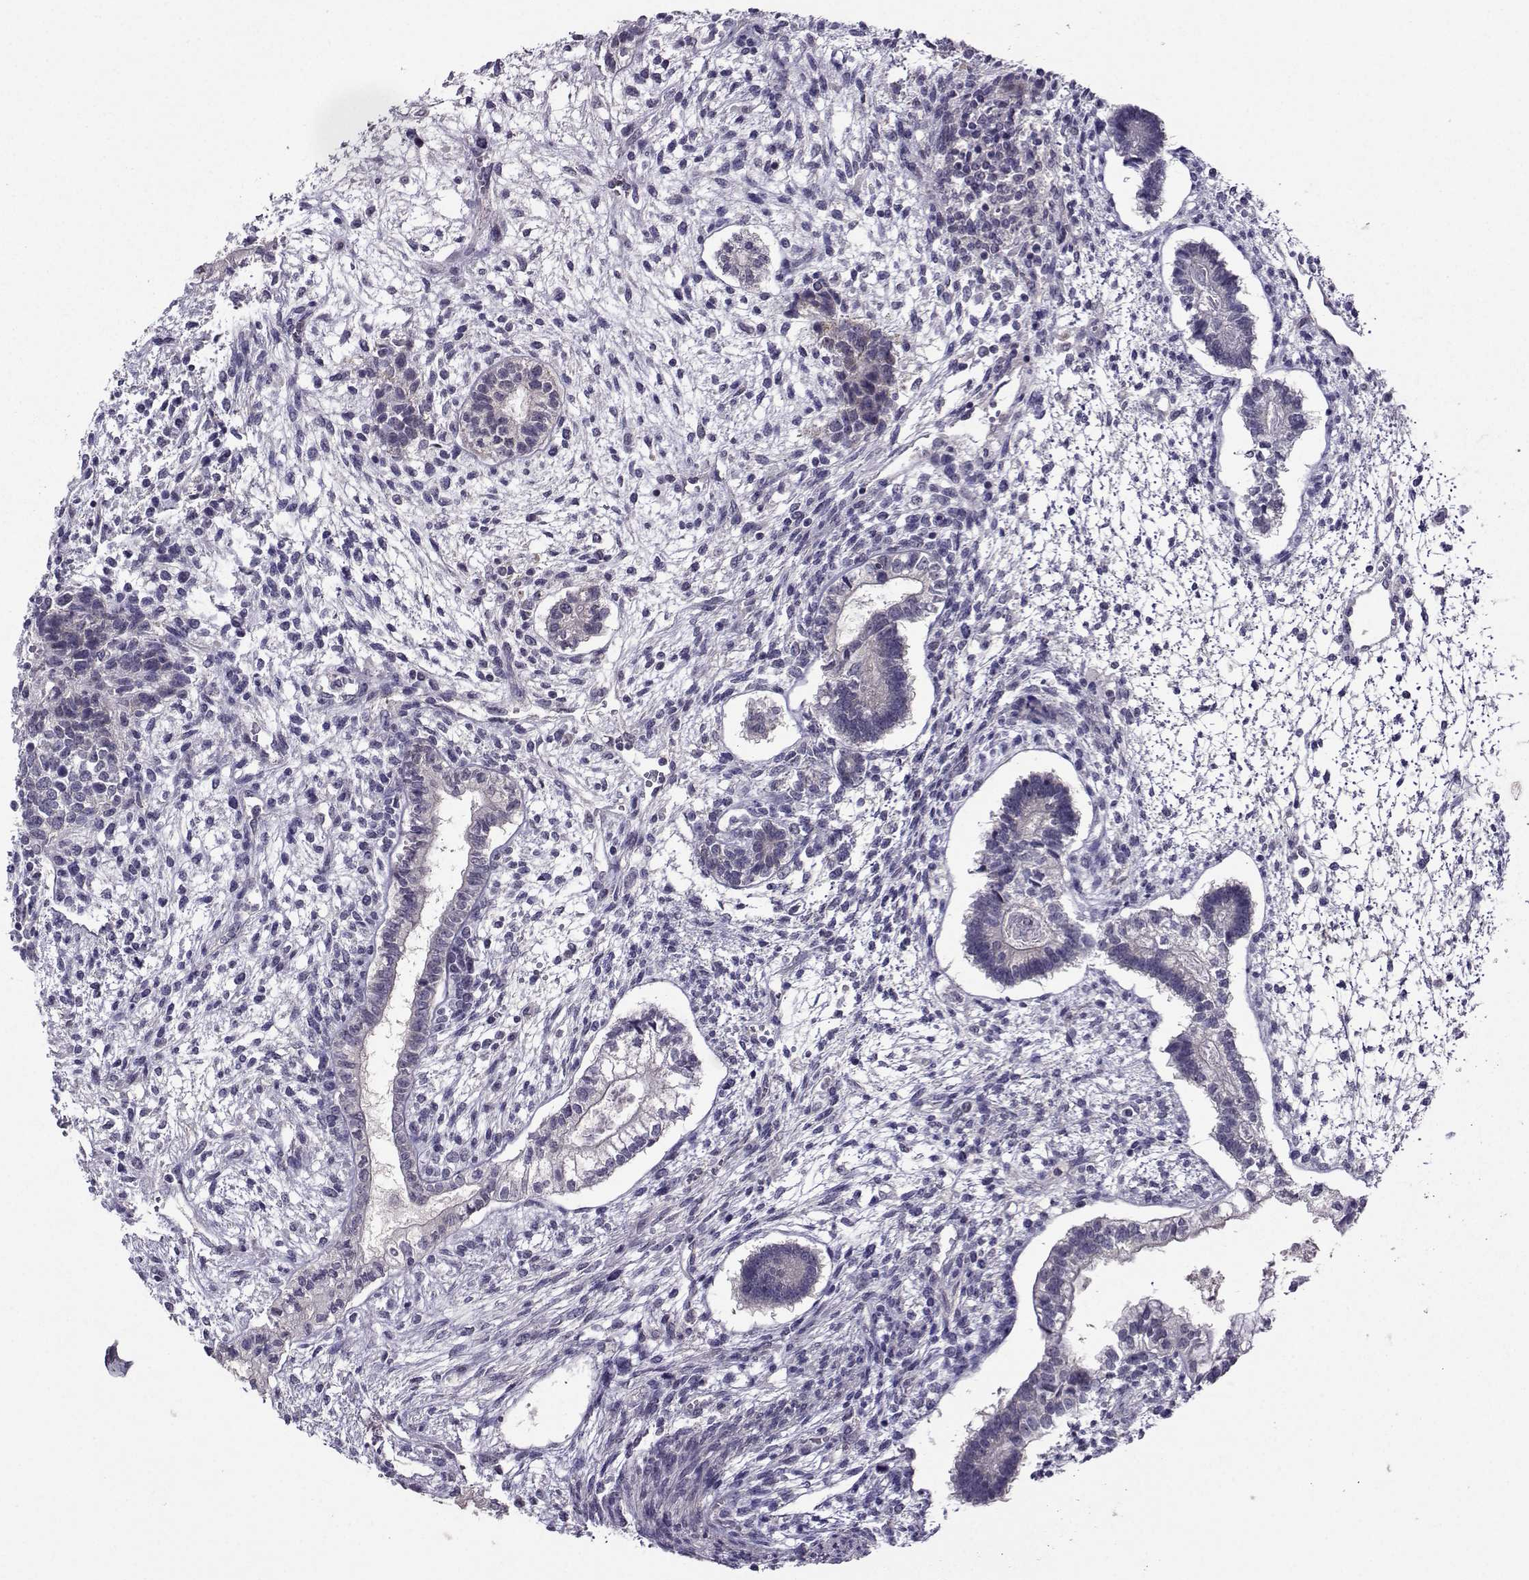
{"staining": {"intensity": "negative", "quantity": "none", "location": "none"}, "tissue": "testis cancer", "cell_type": "Tumor cells", "image_type": "cancer", "snomed": [{"axis": "morphology", "description": "Carcinoma, Embryonal, NOS"}, {"axis": "topography", "description": "Testis"}], "caption": "High magnification brightfield microscopy of testis embryonal carcinoma stained with DAB (3,3'-diaminobenzidine) (brown) and counterstained with hematoxylin (blue): tumor cells show no significant staining.", "gene": "DDX20", "patient": {"sex": "male", "age": 37}}